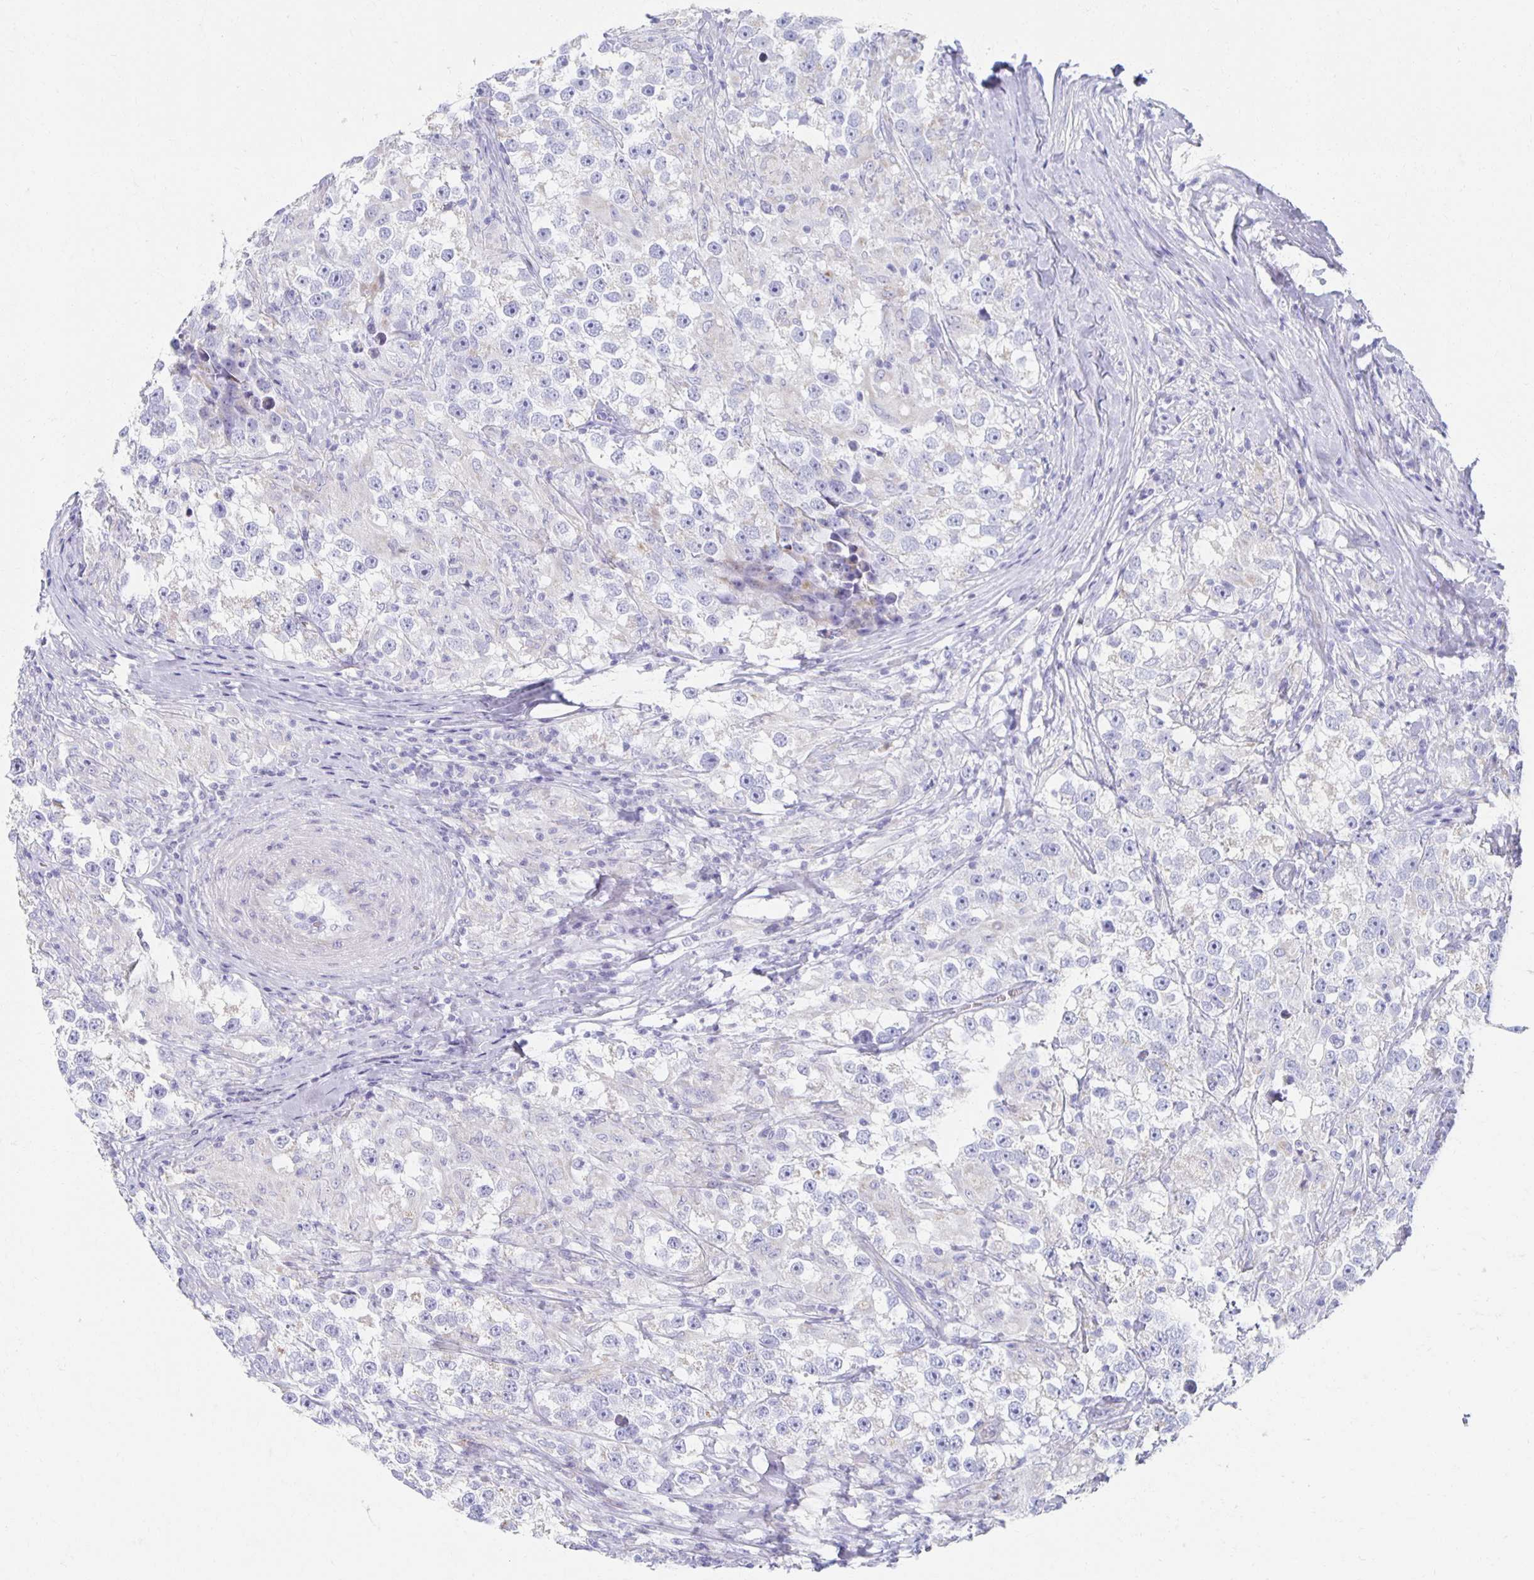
{"staining": {"intensity": "negative", "quantity": "none", "location": "none"}, "tissue": "testis cancer", "cell_type": "Tumor cells", "image_type": "cancer", "snomed": [{"axis": "morphology", "description": "Seminoma, NOS"}, {"axis": "topography", "description": "Testis"}], "caption": "There is no significant expression in tumor cells of testis seminoma.", "gene": "TEX44", "patient": {"sex": "male", "age": 46}}